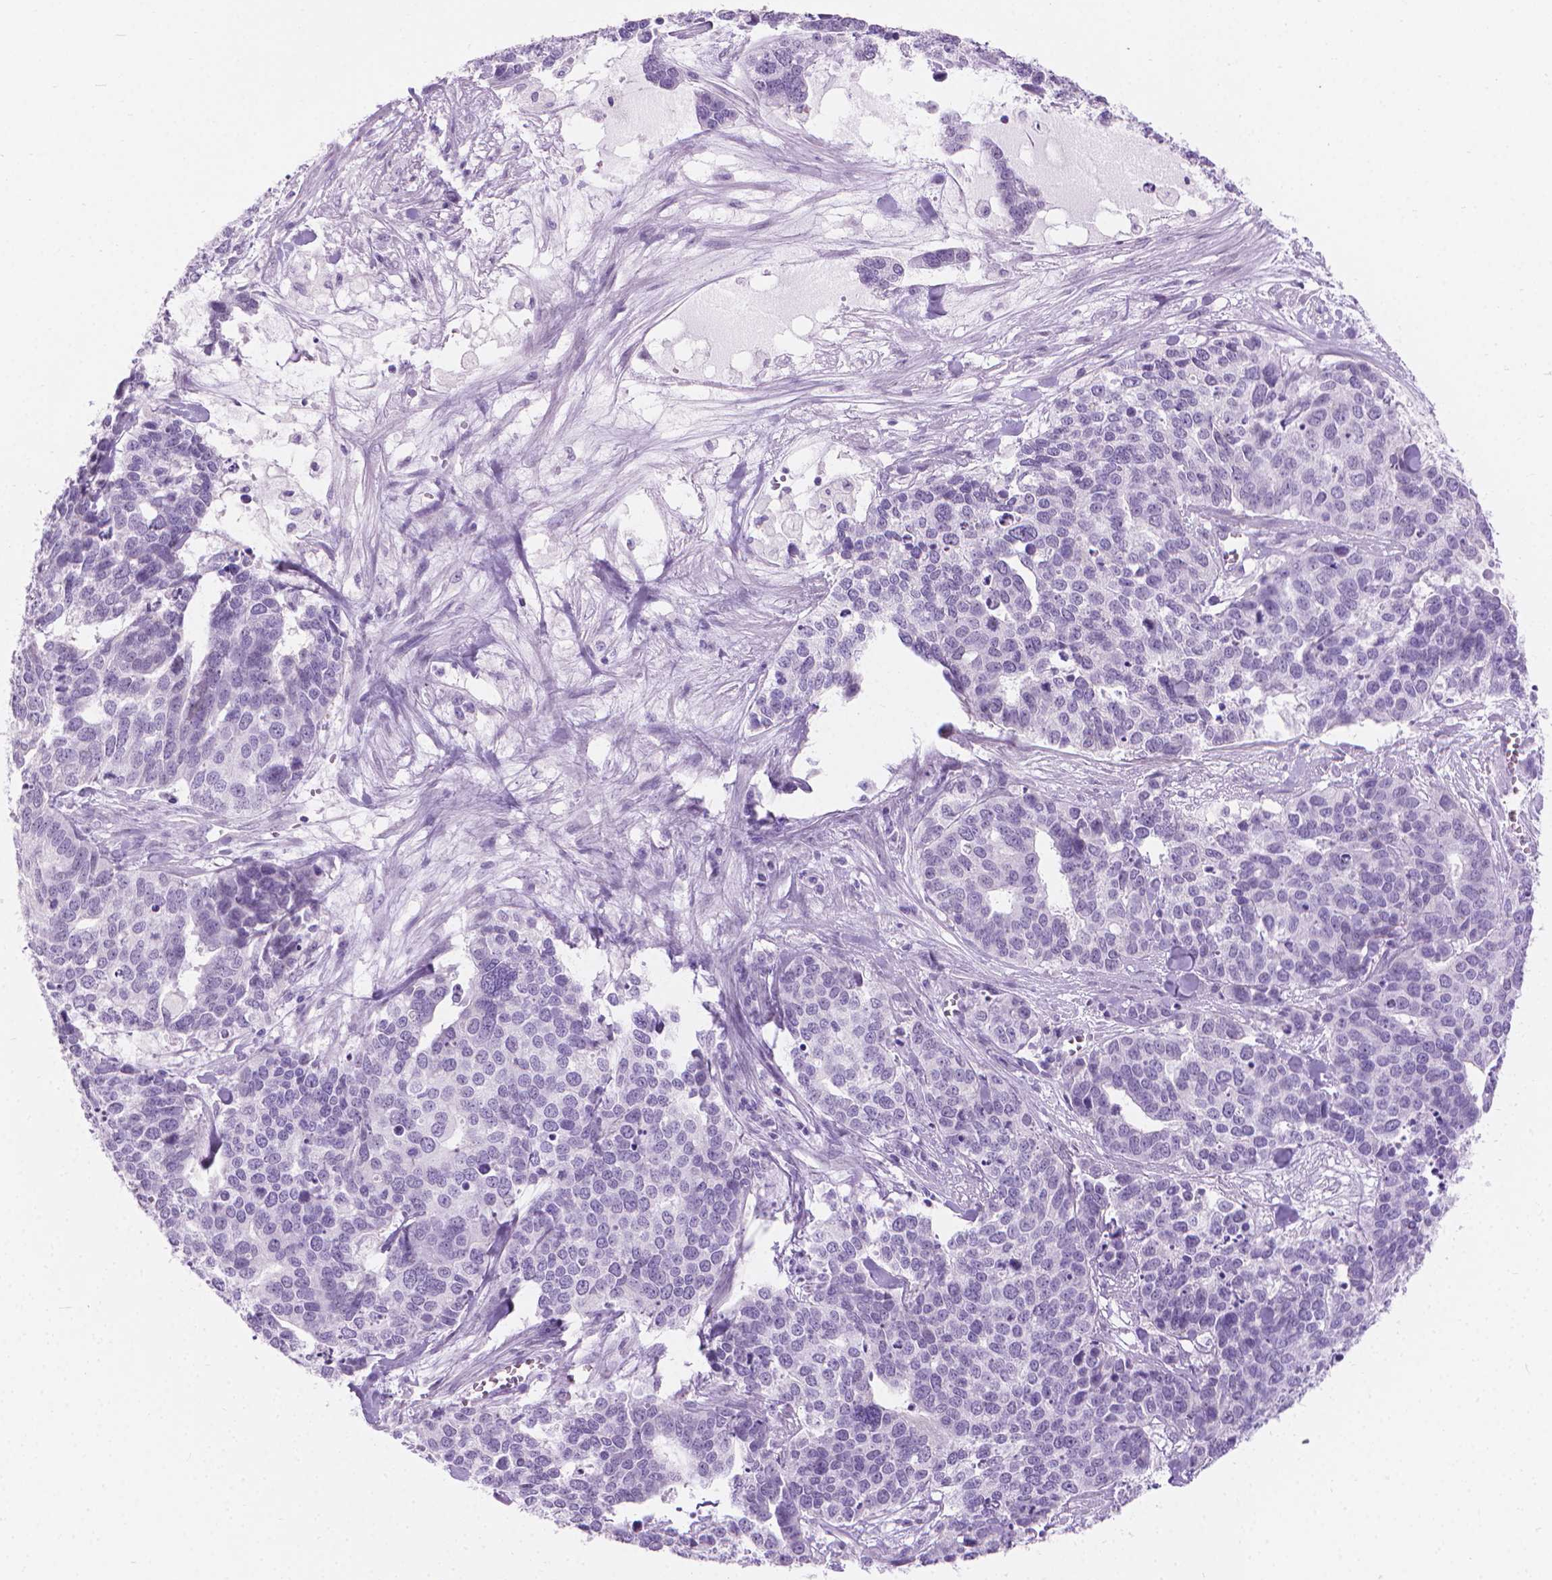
{"staining": {"intensity": "negative", "quantity": "none", "location": "none"}, "tissue": "ovarian cancer", "cell_type": "Tumor cells", "image_type": "cancer", "snomed": [{"axis": "morphology", "description": "Carcinoma, endometroid"}, {"axis": "topography", "description": "Ovary"}], "caption": "An IHC histopathology image of endometroid carcinoma (ovarian) is shown. There is no staining in tumor cells of endometroid carcinoma (ovarian).", "gene": "CFAP52", "patient": {"sex": "female", "age": 65}}